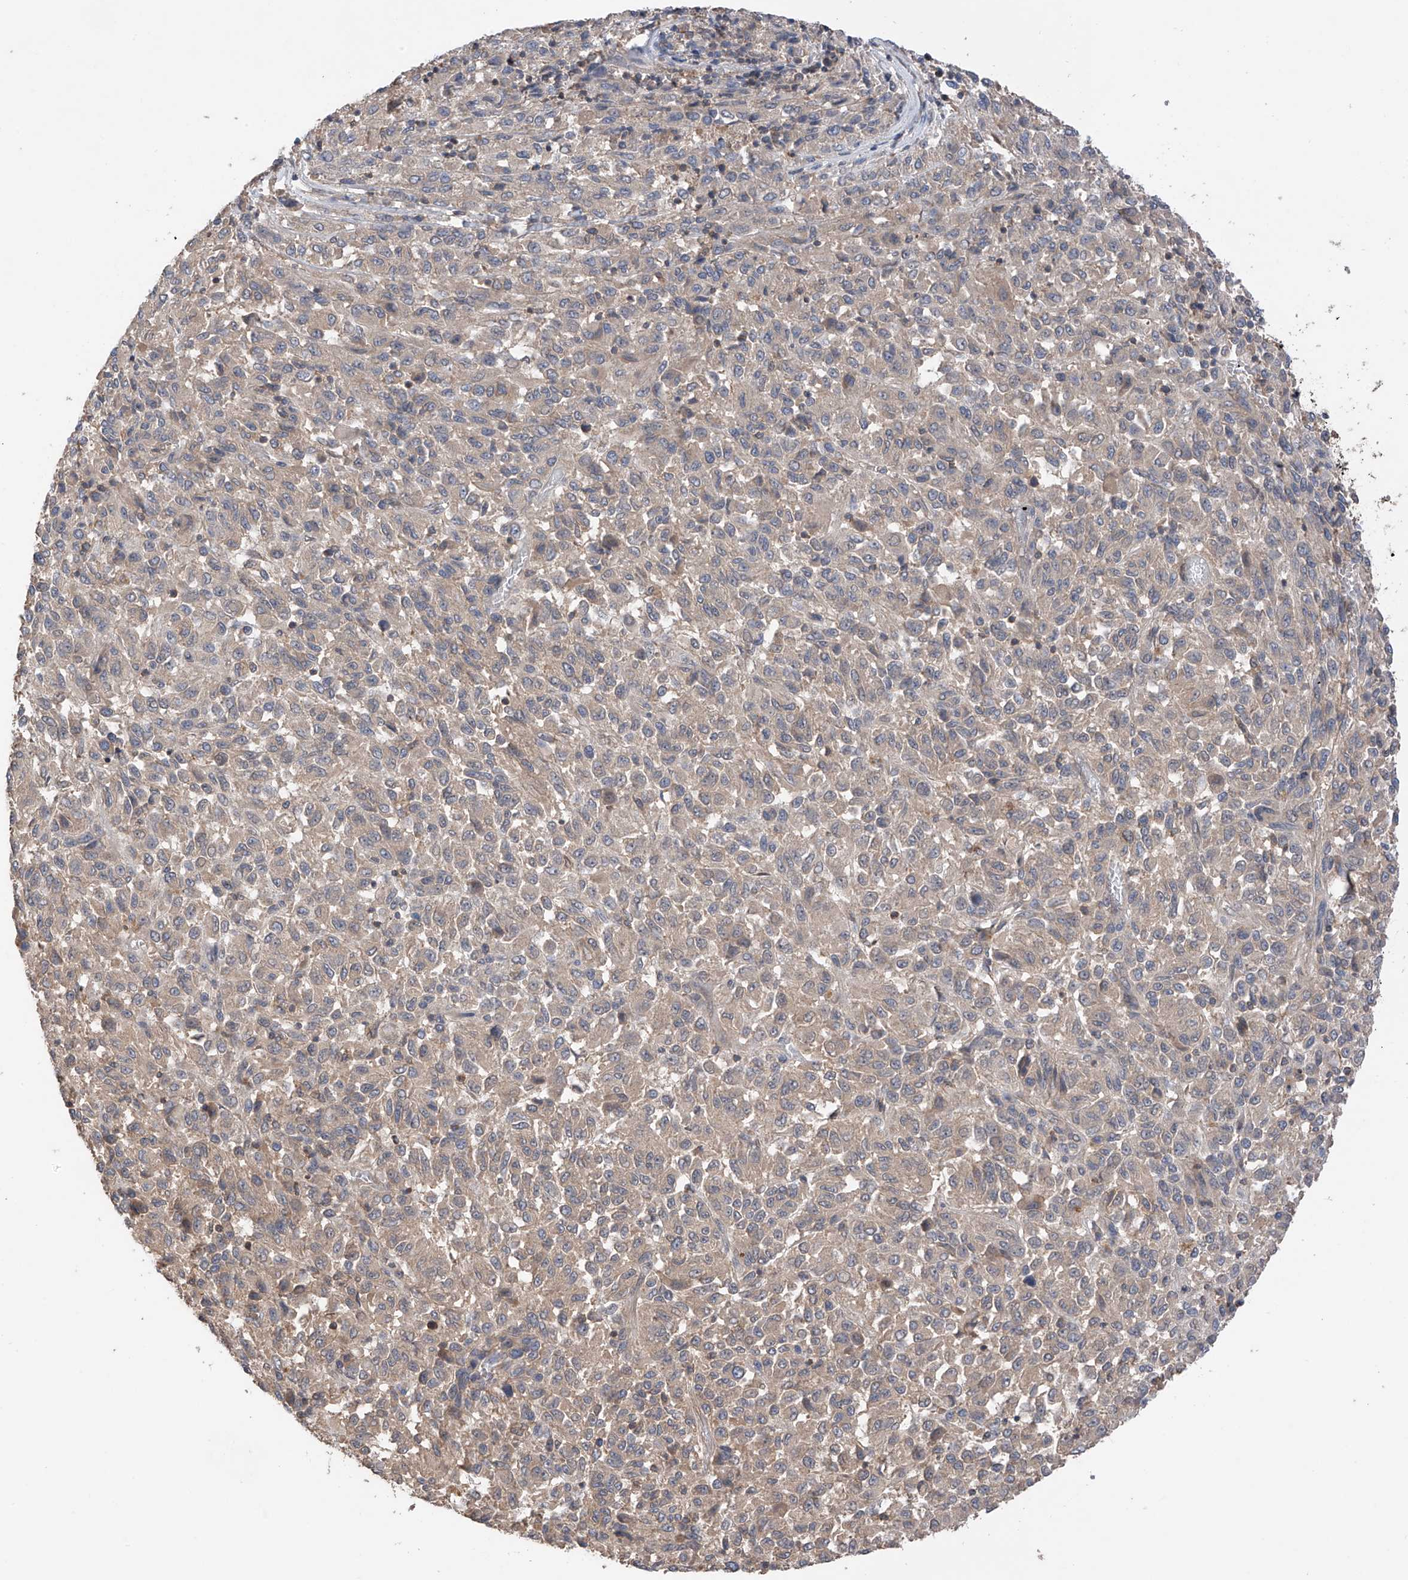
{"staining": {"intensity": "negative", "quantity": "none", "location": "none"}, "tissue": "melanoma", "cell_type": "Tumor cells", "image_type": "cancer", "snomed": [{"axis": "morphology", "description": "Malignant melanoma, Metastatic site"}, {"axis": "topography", "description": "Lung"}], "caption": "DAB immunohistochemical staining of melanoma demonstrates no significant staining in tumor cells. (Immunohistochemistry, brightfield microscopy, high magnification).", "gene": "RPAIN", "patient": {"sex": "male", "age": 64}}